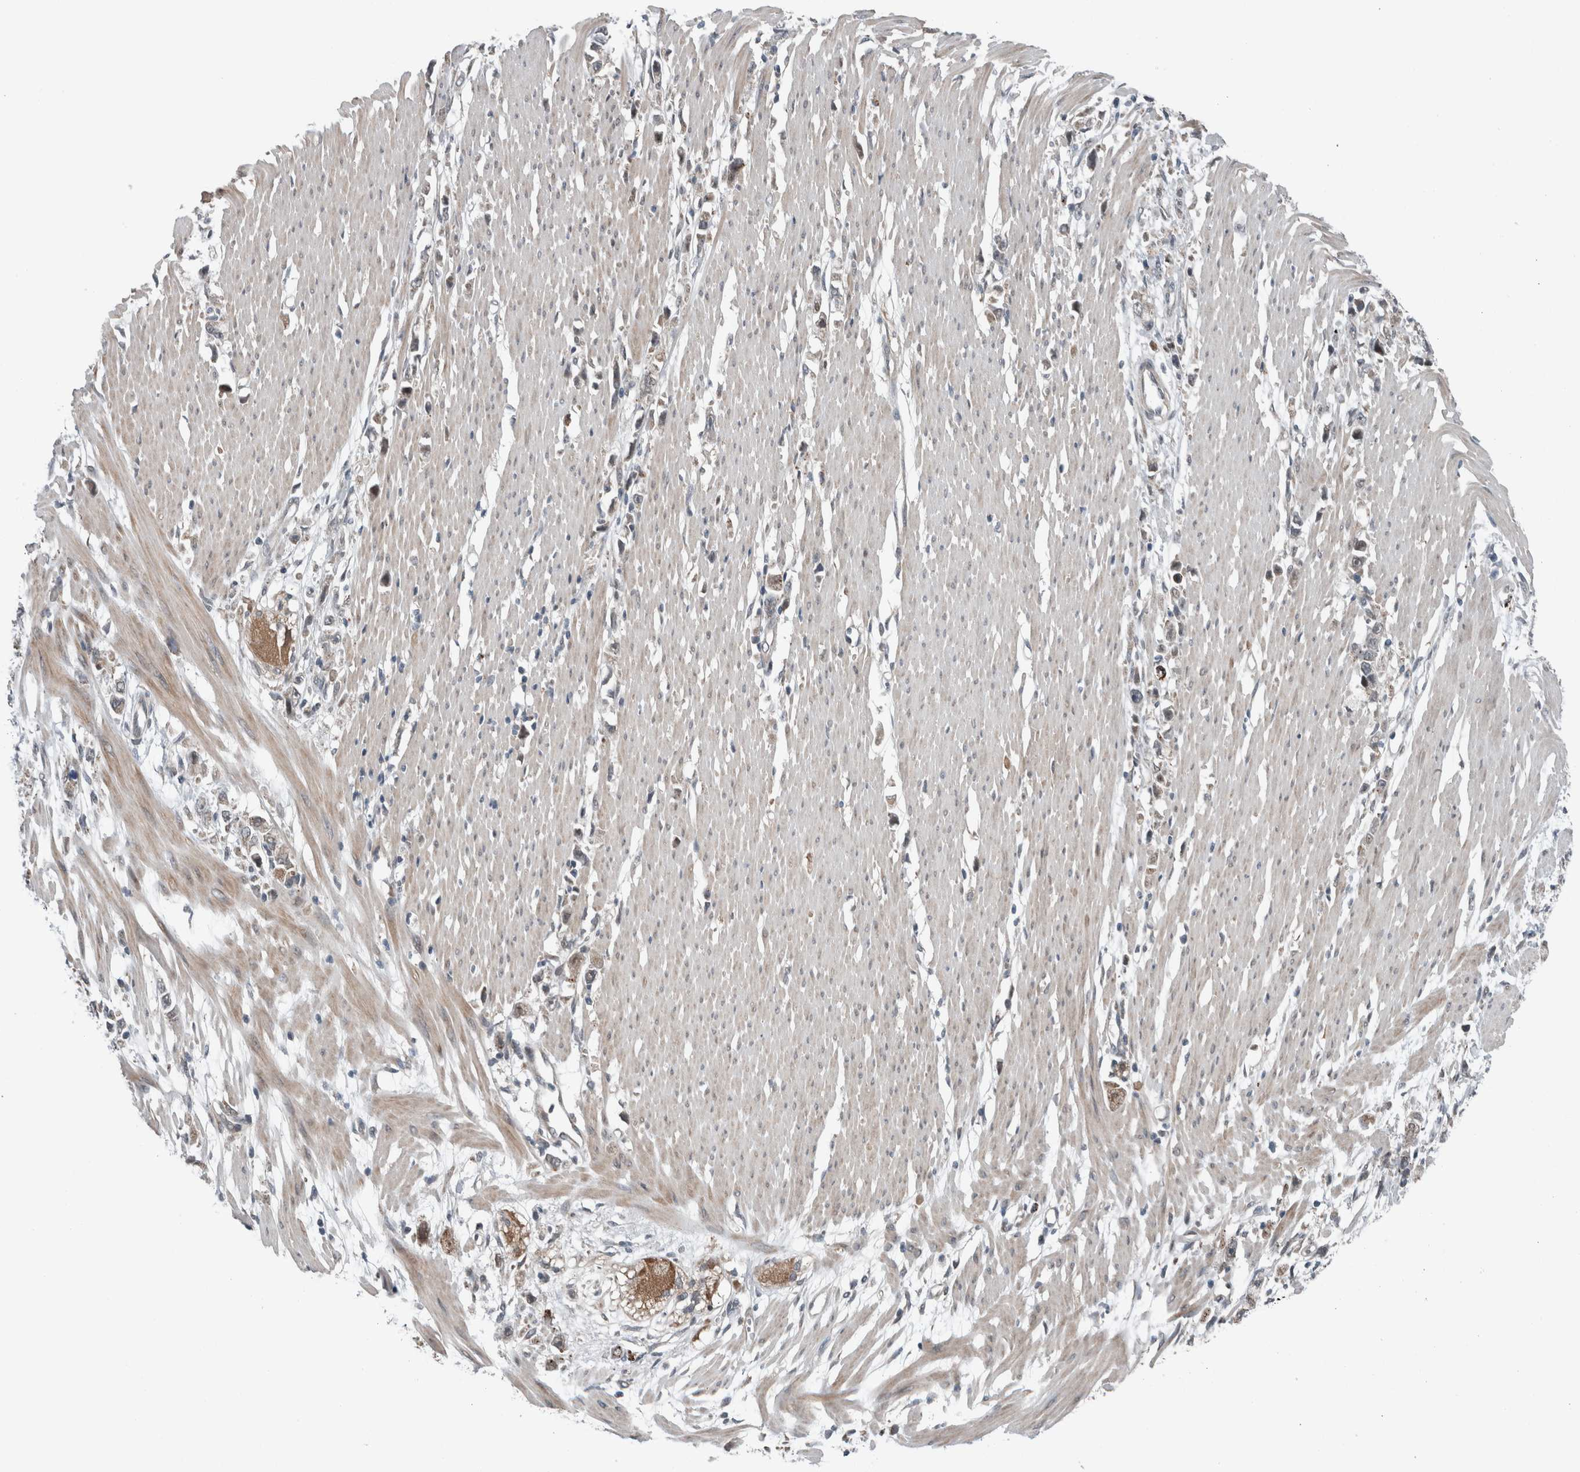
{"staining": {"intensity": "negative", "quantity": "none", "location": "none"}, "tissue": "stomach cancer", "cell_type": "Tumor cells", "image_type": "cancer", "snomed": [{"axis": "morphology", "description": "Adenocarcinoma, NOS"}, {"axis": "topography", "description": "Stomach"}], "caption": "Protein analysis of stomach cancer (adenocarcinoma) shows no significant expression in tumor cells.", "gene": "GBA2", "patient": {"sex": "female", "age": 59}}